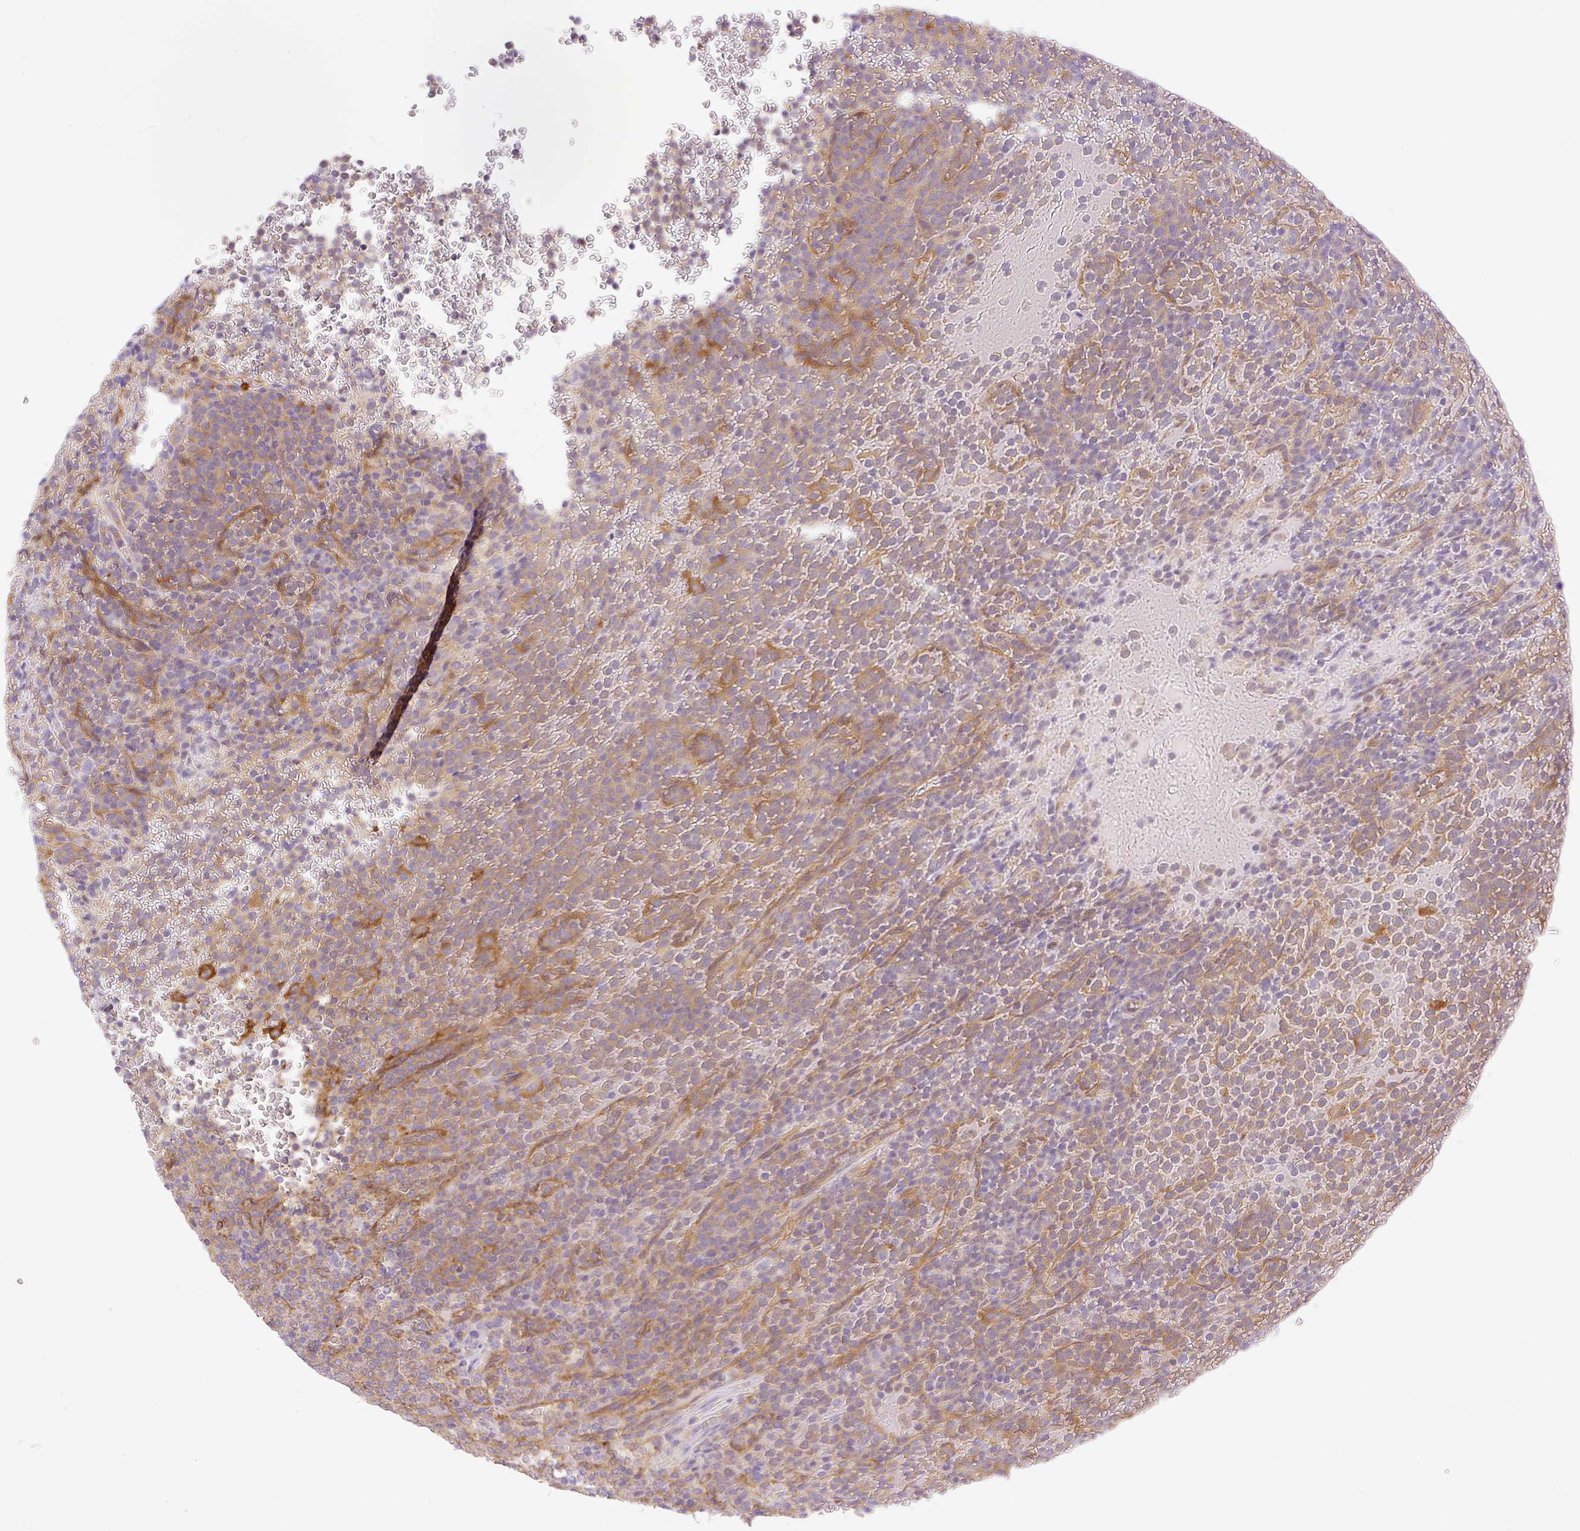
{"staining": {"intensity": "weak", "quantity": "25%-75%", "location": "cytoplasmic/membranous"}, "tissue": "lymphoma", "cell_type": "Tumor cells", "image_type": "cancer", "snomed": [{"axis": "morphology", "description": "Malignant lymphoma, non-Hodgkin's type, Low grade"}, {"axis": "topography", "description": "Spleen"}], "caption": "This is a micrograph of immunohistochemistry (IHC) staining of lymphoma, which shows weak staining in the cytoplasmic/membranous of tumor cells.", "gene": "EHD3", "patient": {"sex": "male", "age": 60}}